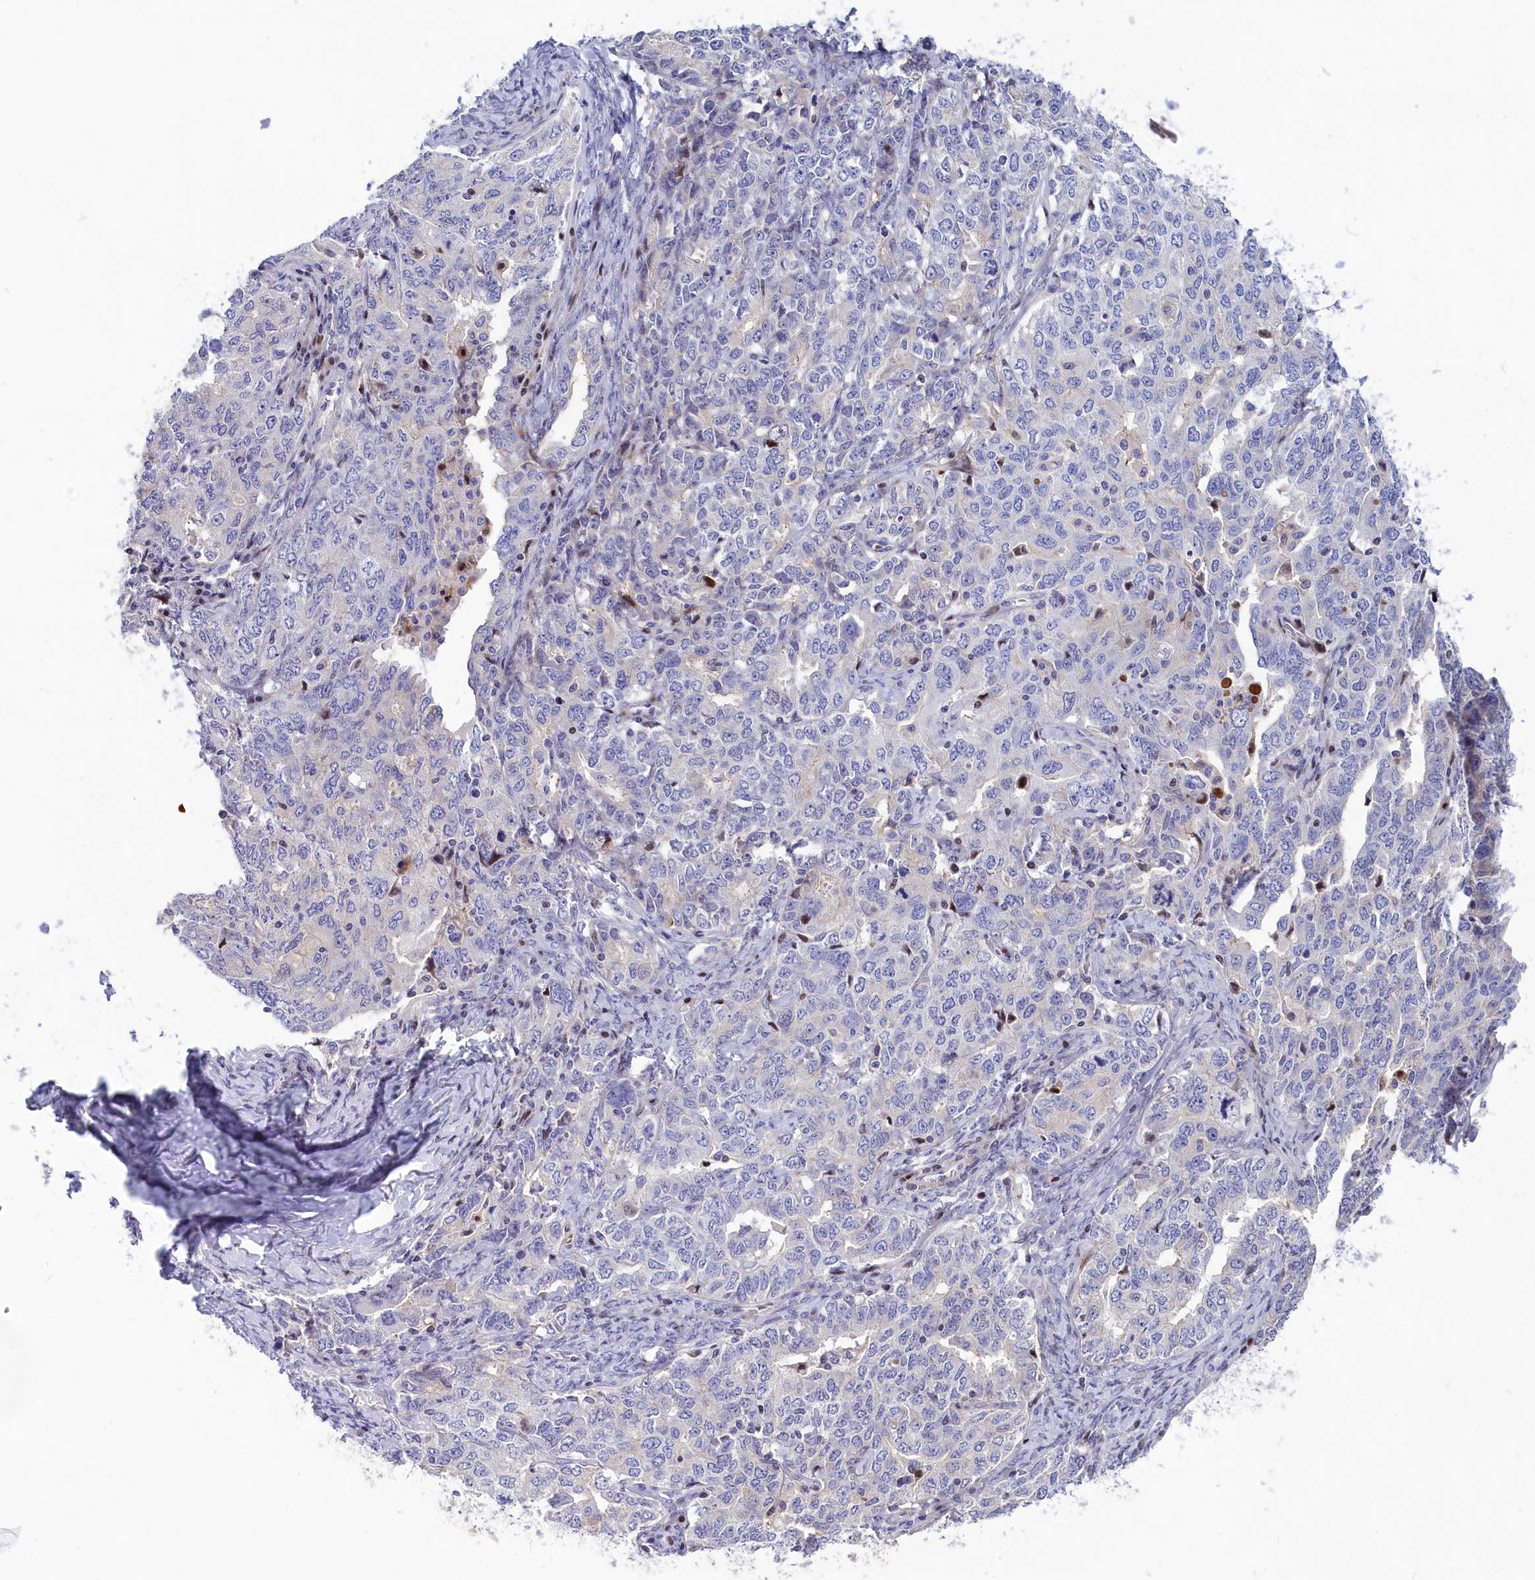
{"staining": {"intensity": "strong", "quantity": "<25%", "location": "nuclear"}, "tissue": "ovarian cancer", "cell_type": "Tumor cells", "image_type": "cancer", "snomed": [{"axis": "morphology", "description": "Carcinoma, endometroid"}, {"axis": "topography", "description": "Ovary"}], "caption": "Approximately <25% of tumor cells in human ovarian cancer (endometroid carcinoma) reveal strong nuclear protein positivity as visualized by brown immunohistochemical staining.", "gene": "NKPD1", "patient": {"sex": "female", "age": 62}}